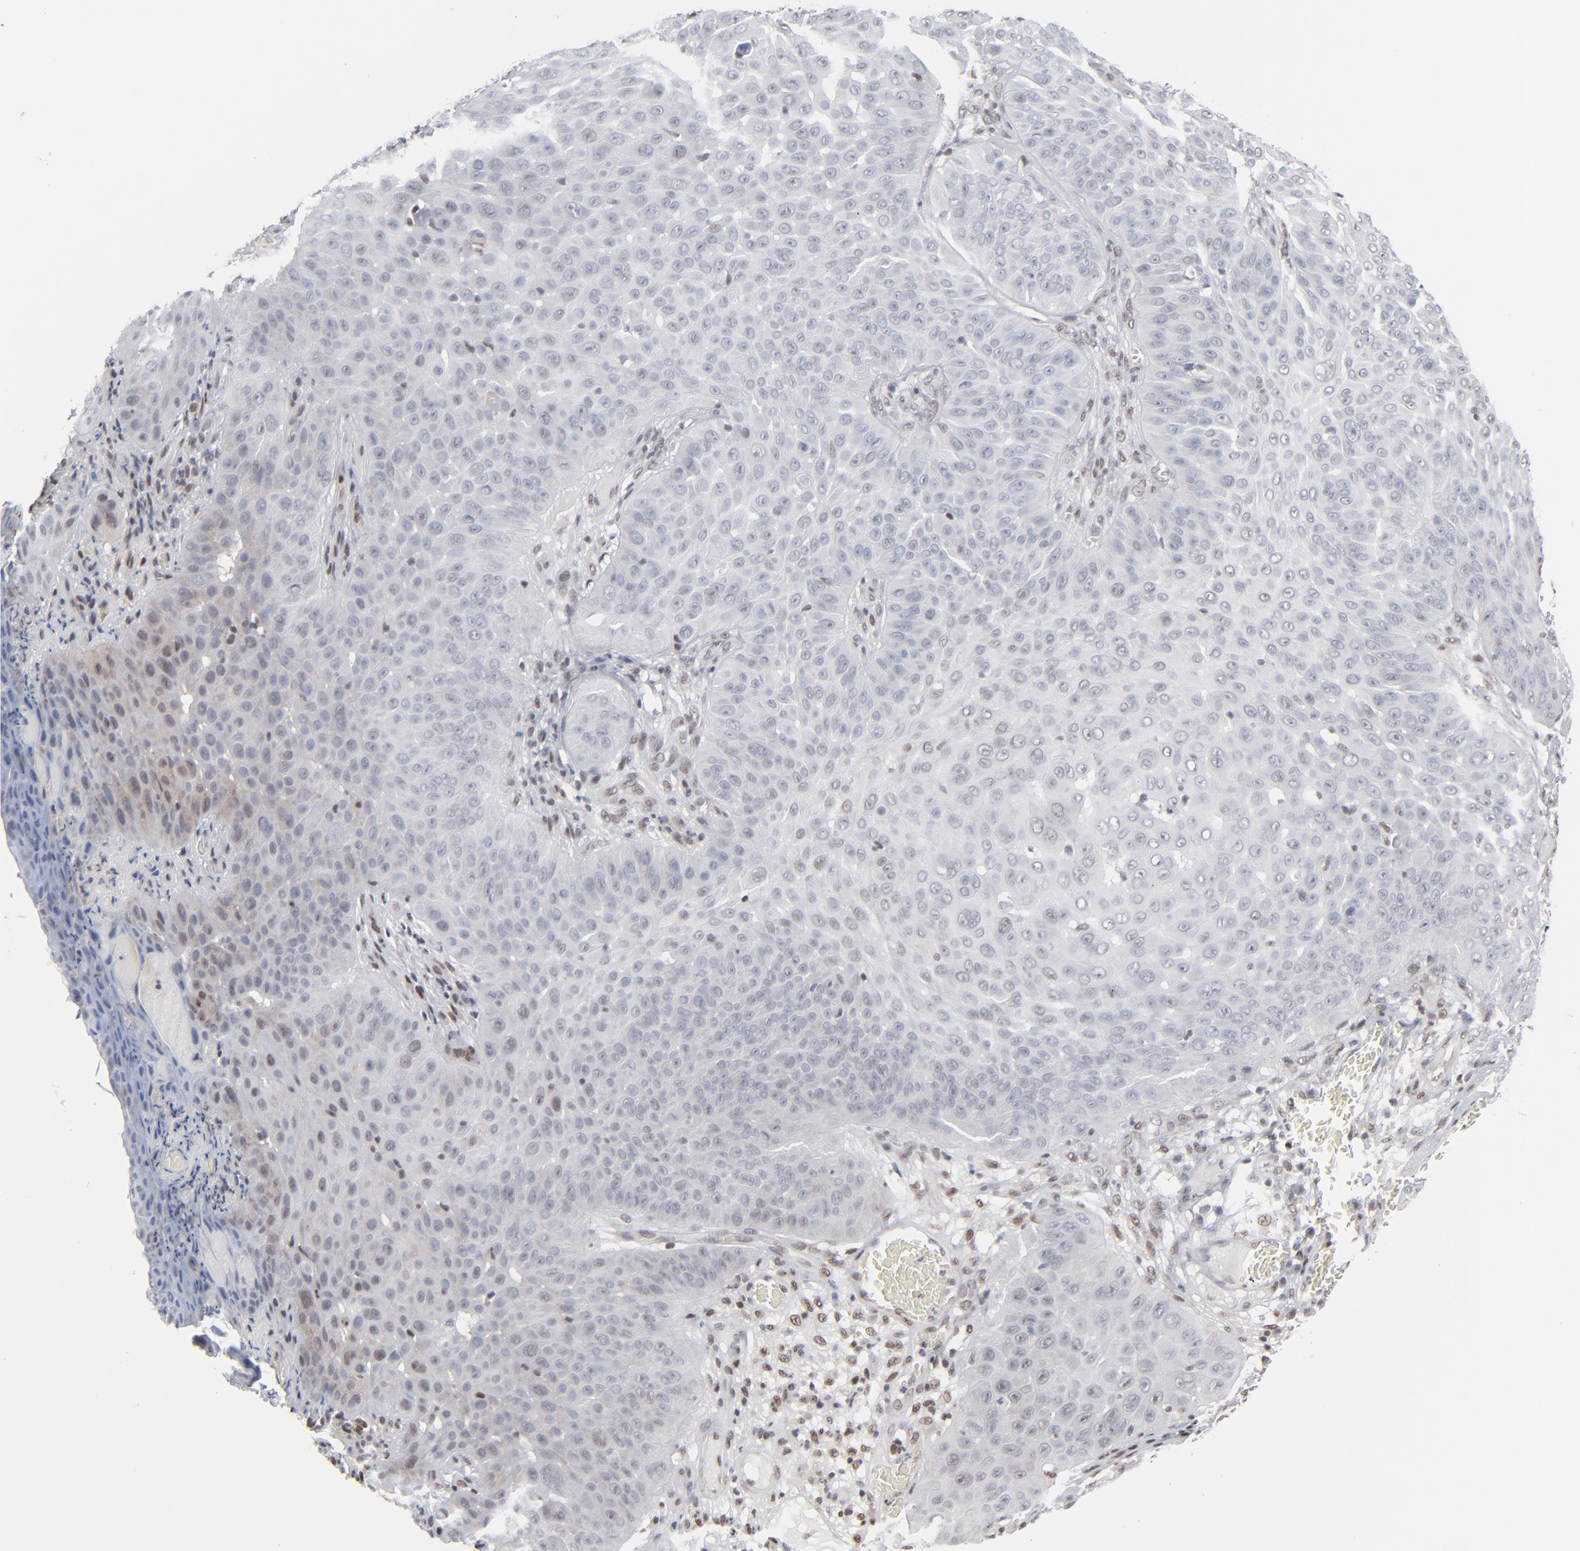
{"staining": {"intensity": "weak", "quantity": "<25%", "location": "cytoplasmic/membranous"}, "tissue": "skin cancer", "cell_type": "Tumor cells", "image_type": "cancer", "snomed": [{"axis": "morphology", "description": "Squamous cell carcinoma, NOS"}, {"axis": "topography", "description": "Skin"}], "caption": "DAB immunohistochemical staining of squamous cell carcinoma (skin) reveals no significant expression in tumor cells.", "gene": "IRF9", "patient": {"sex": "male", "age": 82}}